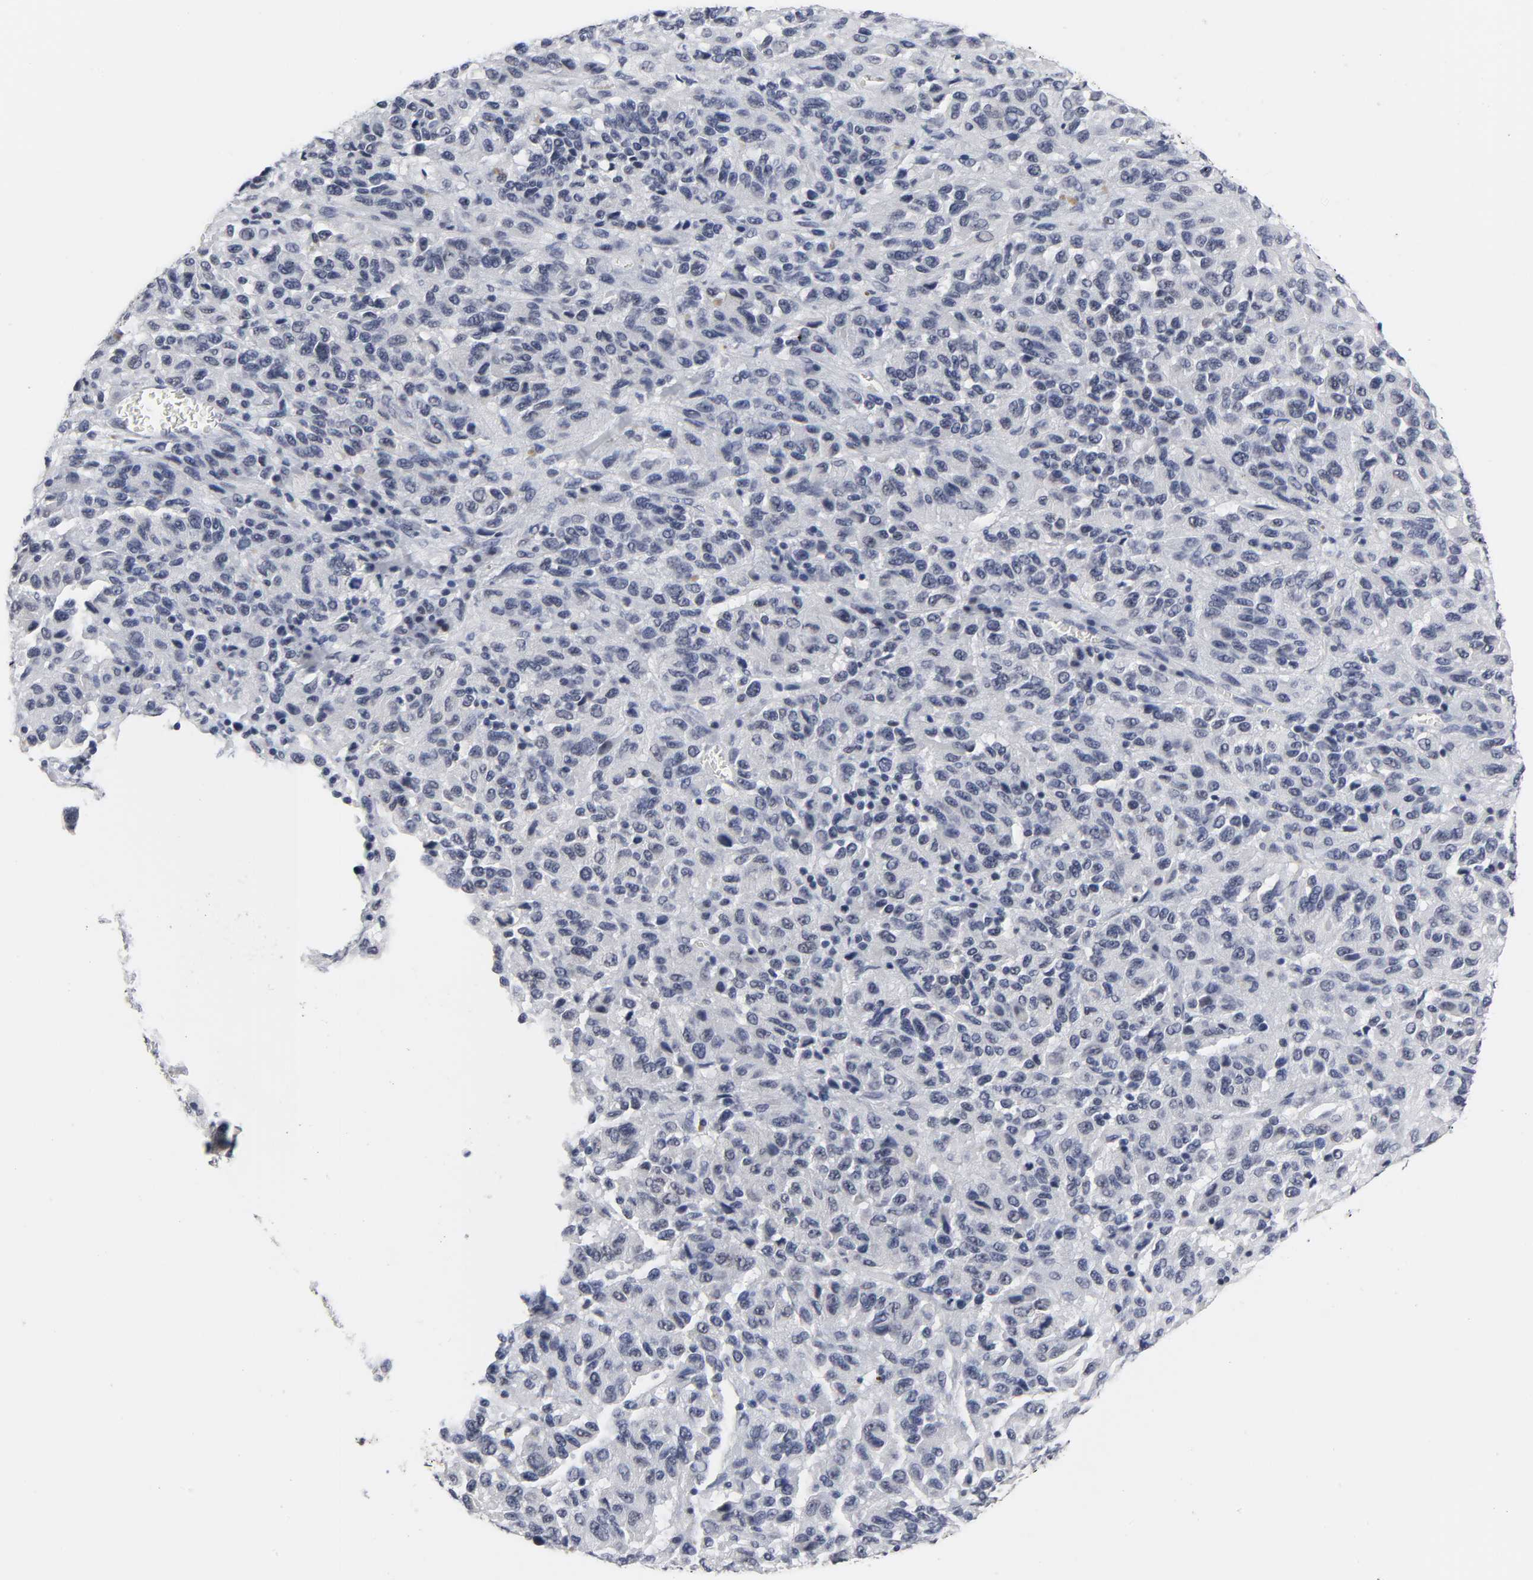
{"staining": {"intensity": "negative", "quantity": "none", "location": "none"}, "tissue": "melanoma", "cell_type": "Tumor cells", "image_type": "cancer", "snomed": [{"axis": "morphology", "description": "Malignant melanoma, Metastatic site"}, {"axis": "topography", "description": "Lung"}], "caption": "Immunohistochemistry (IHC) of malignant melanoma (metastatic site) shows no positivity in tumor cells.", "gene": "GRHL2", "patient": {"sex": "male", "age": 64}}